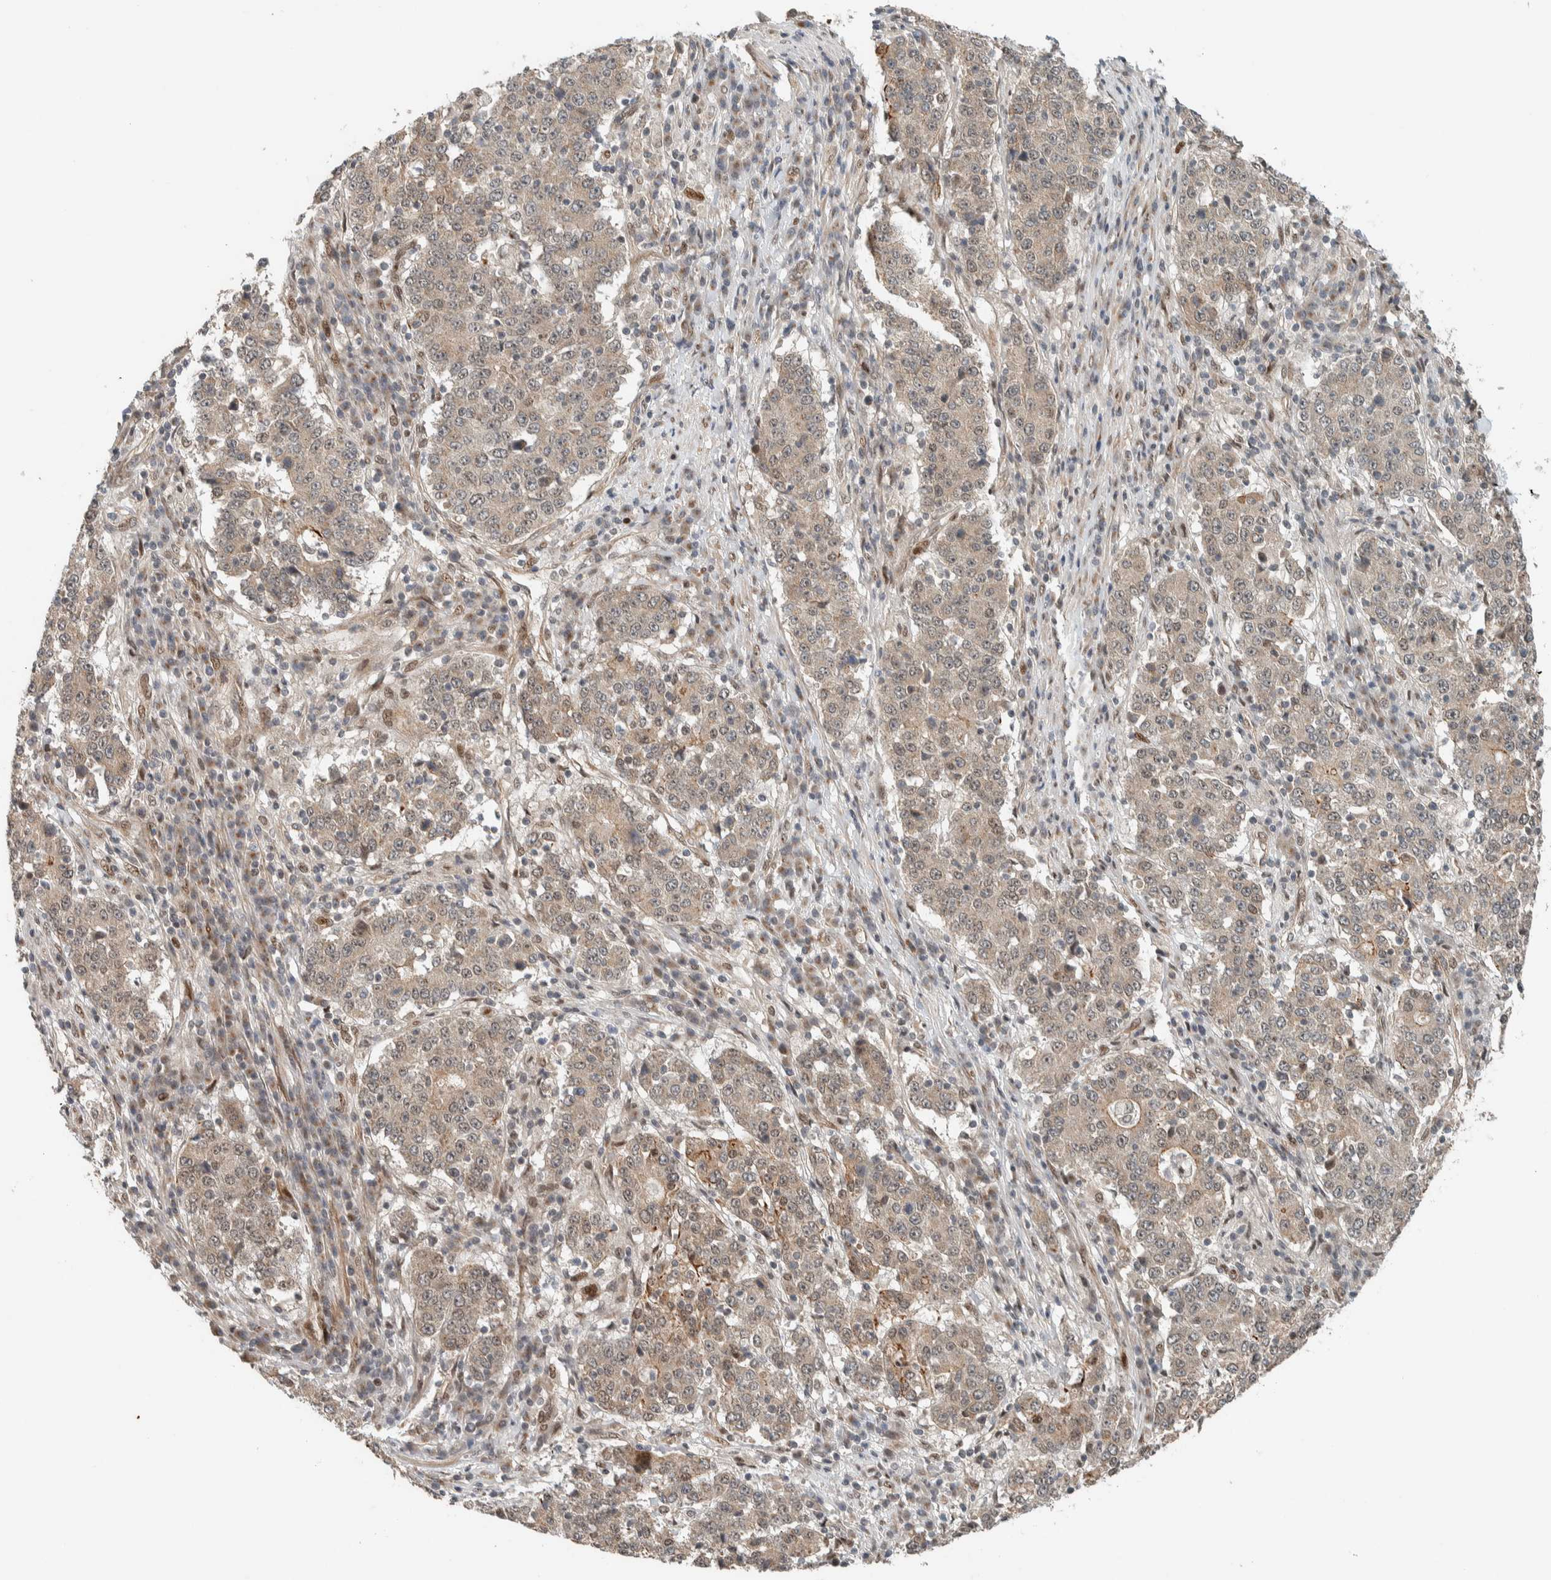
{"staining": {"intensity": "weak", "quantity": ">75%", "location": "cytoplasmic/membranous,nuclear"}, "tissue": "stomach cancer", "cell_type": "Tumor cells", "image_type": "cancer", "snomed": [{"axis": "morphology", "description": "Adenocarcinoma, NOS"}, {"axis": "topography", "description": "Stomach"}], "caption": "The immunohistochemical stain shows weak cytoplasmic/membranous and nuclear positivity in tumor cells of stomach cancer (adenocarcinoma) tissue.", "gene": "STXBP4", "patient": {"sex": "male", "age": 59}}